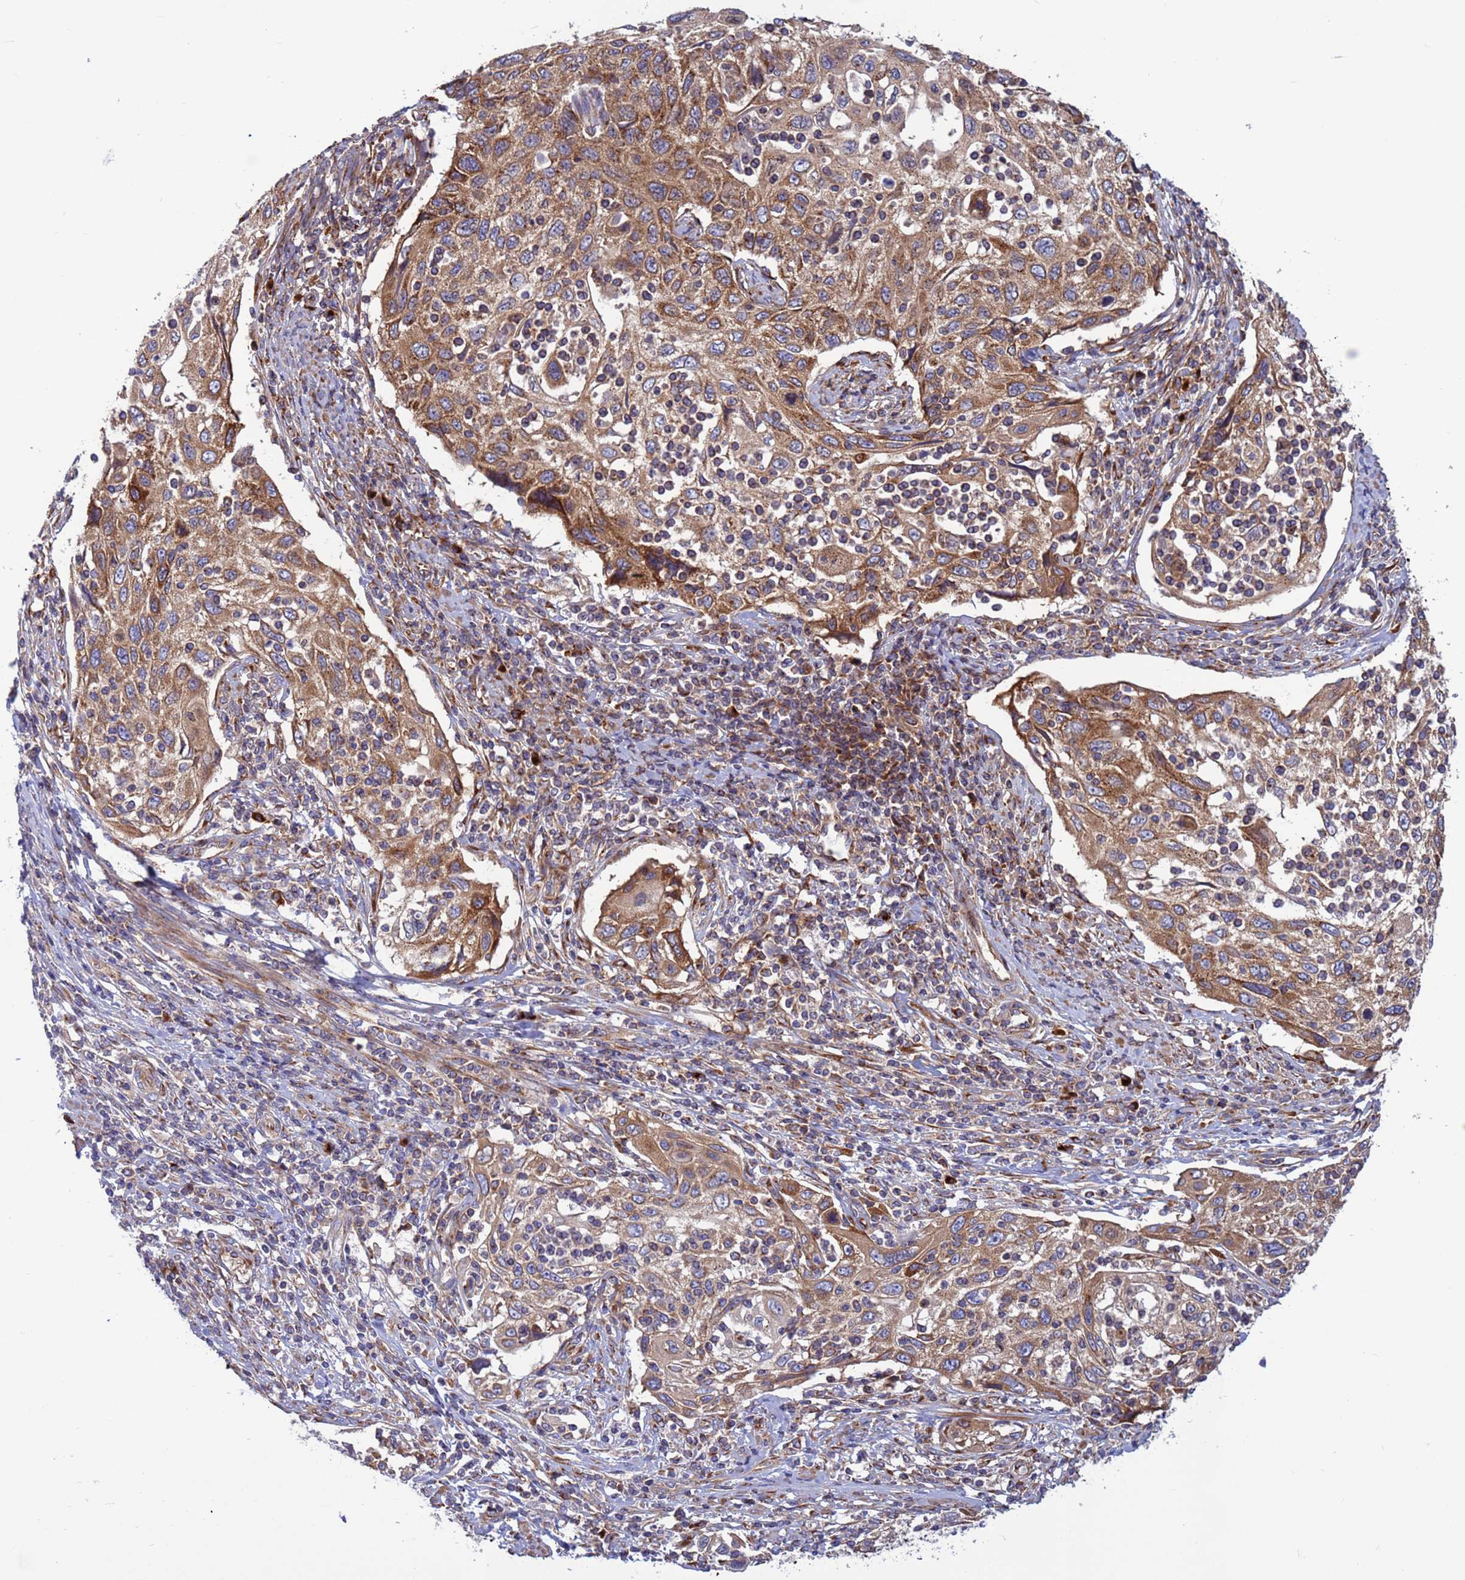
{"staining": {"intensity": "moderate", "quantity": "25%-75%", "location": "cytoplasmic/membranous"}, "tissue": "cervical cancer", "cell_type": "Tumor cells", "image_type": "cancer", "snomed": [{"axis": "morphology", "description": "Squamous cell carcinoma, NOS"}, {"axis": "topography", "description": "Cervix"}], "caption": "The immunohistochemical stain highlights moderate cytoplasmic/membranous expression in tumor cells of squamous cell carcinoma (cervical) tissue.", "gene": "ZC3HAV1", "patient": {"sex": "female", "age": 70}}